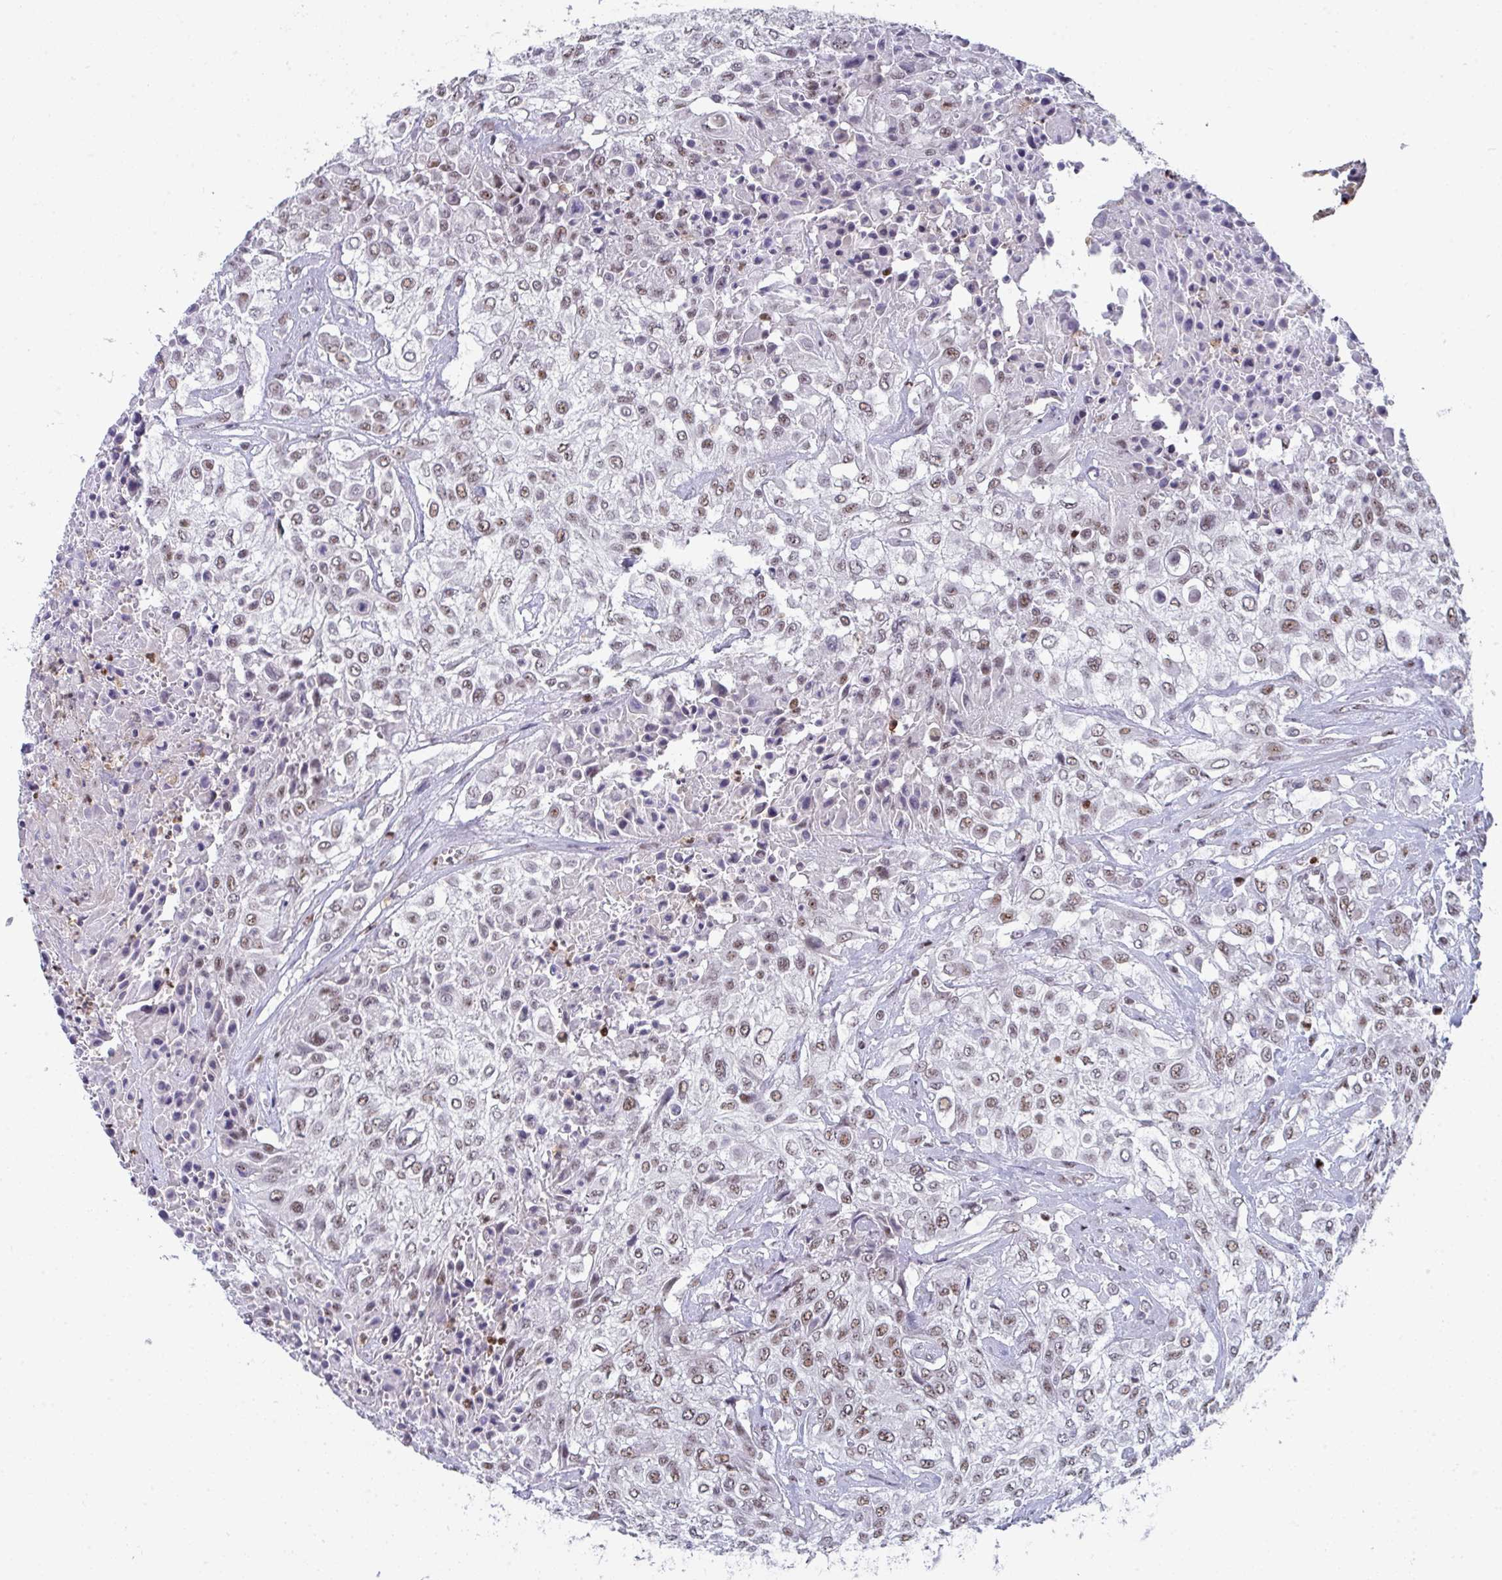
{"staining": {"intensity": "weak", "quantity": ">75%", "location": "nuclear"}, "tissue": "urothelial cancer", "cell_type": "Tumor cells", "image_type": "cancer", "snomed": [{"axis": "morphology", "description": "Urothelial carcinoma, High grade"}, {"axis": "topography", "description": "Urinary bladder"}], "caption": "Urothelial cancer was stained to show a protein in brown. There is low levels of weak nuclear expression in about >75% of tumor cells. The protein is stained brown, and the nuclei are stained in blue (DAB IHC with brightfield microscopy, high magnification).", "gene": "JDP2", "patient": {"sex": "male", "age": 57}}